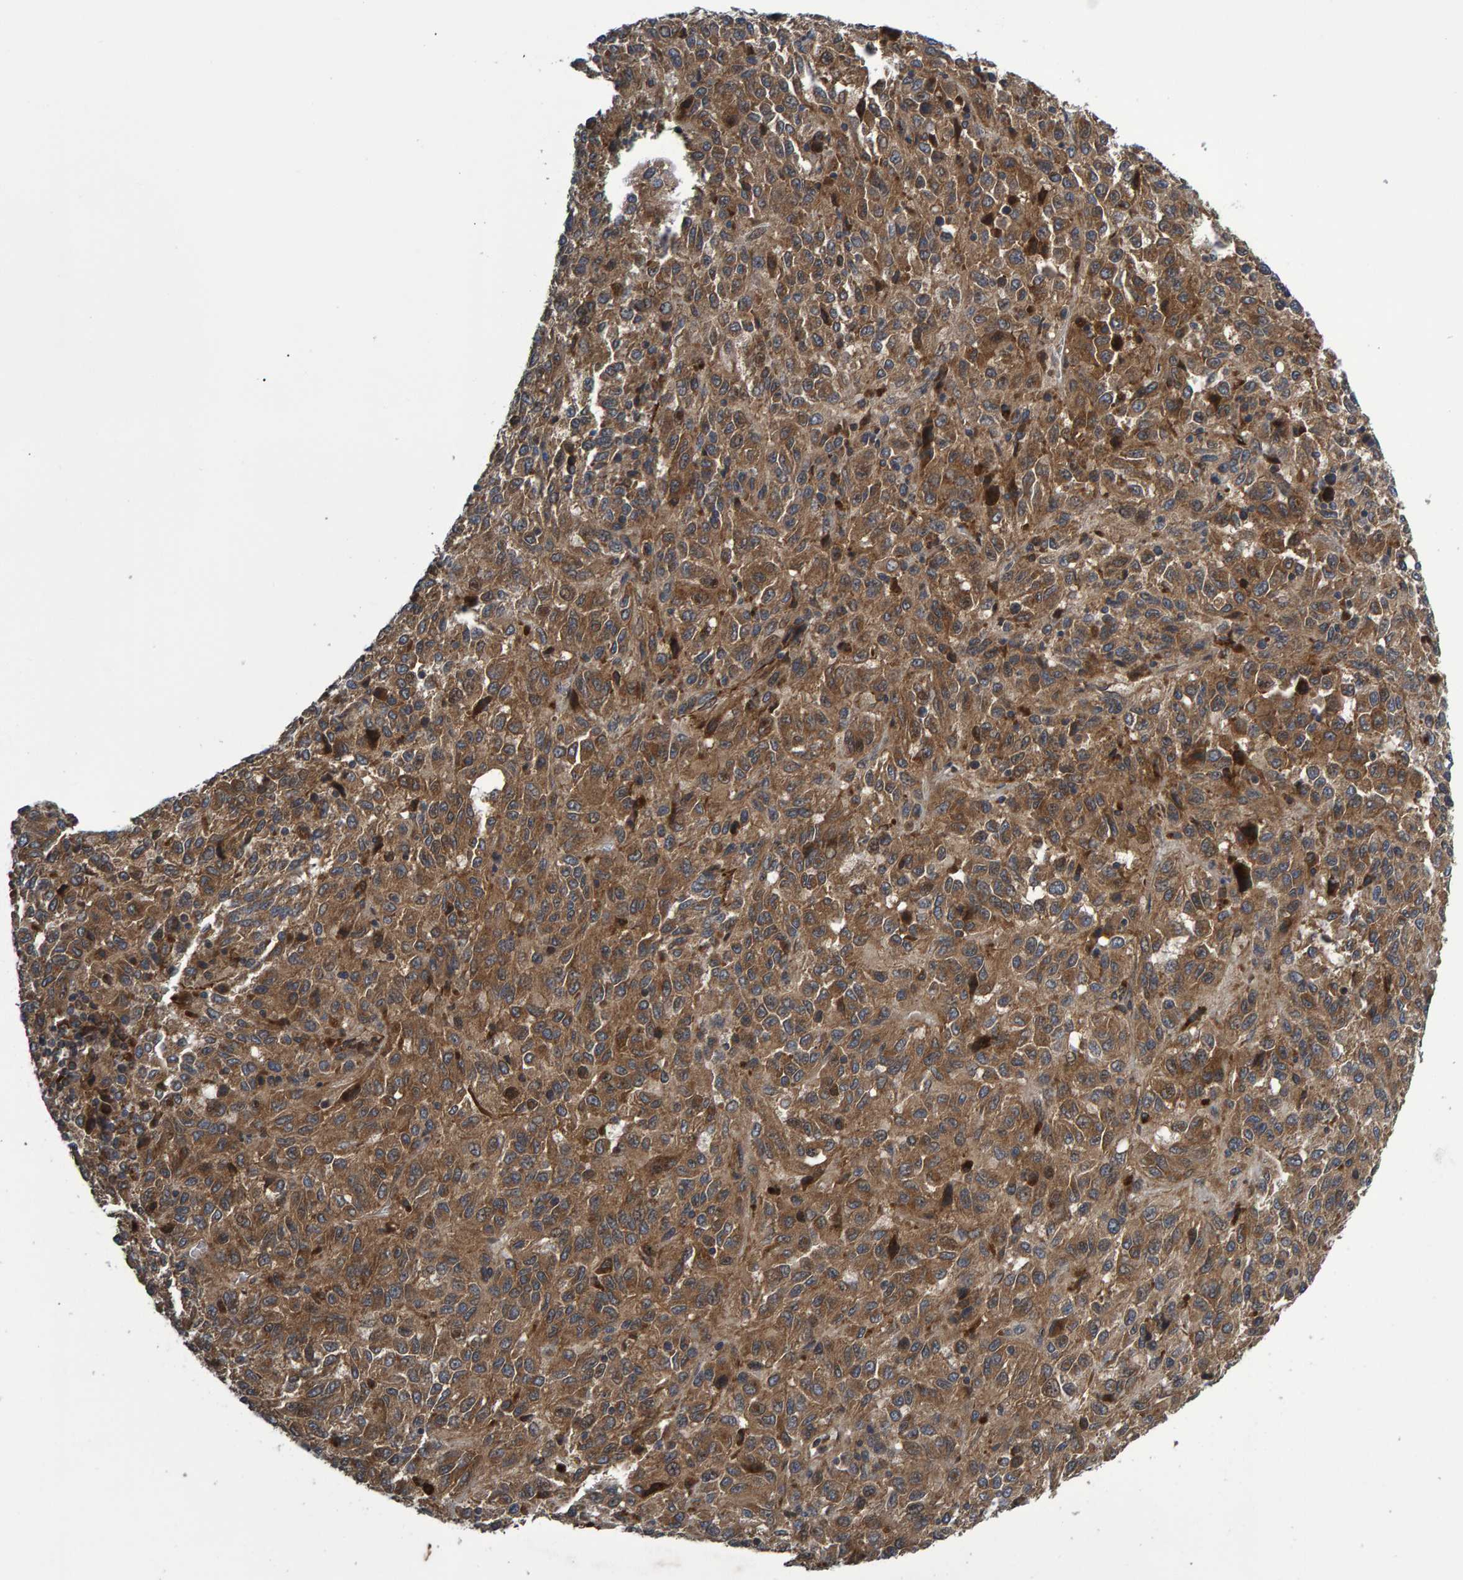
{"staining": {"intensity": "moderate", "quantity": ">75%", "location": "cytoplasmic/membranous"}, "tissue": "melanoma", "cell_type": "Tumor cells", "image_type": "cancer", "snomed": [{"axis": "morphology", "description": "Malignant melanoma, Metastatic site"}, {"axis": "topography", "description": "Lung"}], "caption": "Protein expression analysis of melanoma reveals moderate cytoplasmic/membranous positivity in about >75% of tumor cells. The staining was performed using DAB to visualize the protein expression in brown, while the nuclei were stained in blue with hematoxylin (Magnification: 20x).", "gene": "ATP6V1H", "patient": {"sex": "male", "age": 64}}